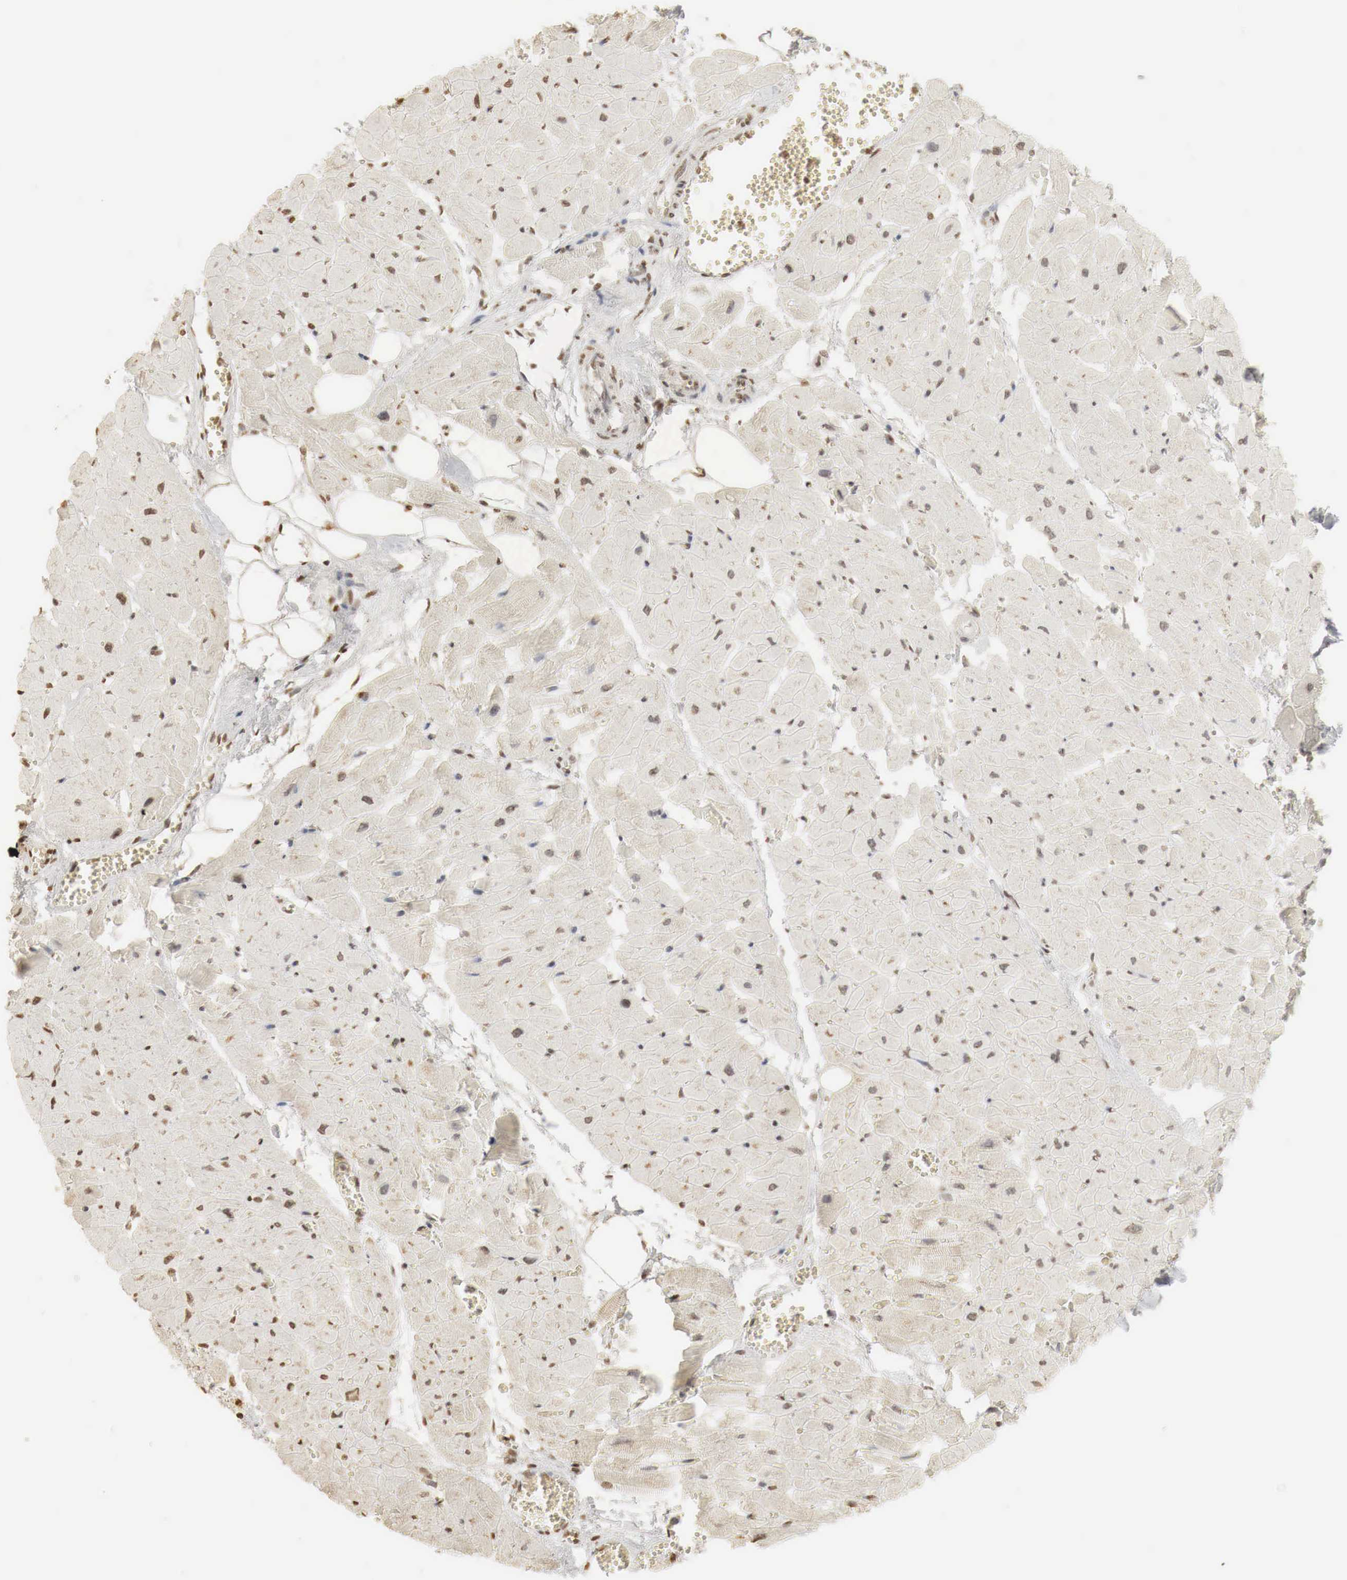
{"staining": {"intensity": "negative", "quantity": "none", "location": "none"}, "tissue": "heart muscle", "cell_type": "Cardiomyocytes", "image_type": "normal", "snomed": [{"axis": "morphology", "description": "Normal tissue, NOS"}, {"axis": "topography", "description": "Heart"}], "caption": "The image exhibits no significant staining in cardiomyocytes of heart muscle.", "gene": "ERBB4", "patient": {"sex": "female", "age": 19}}